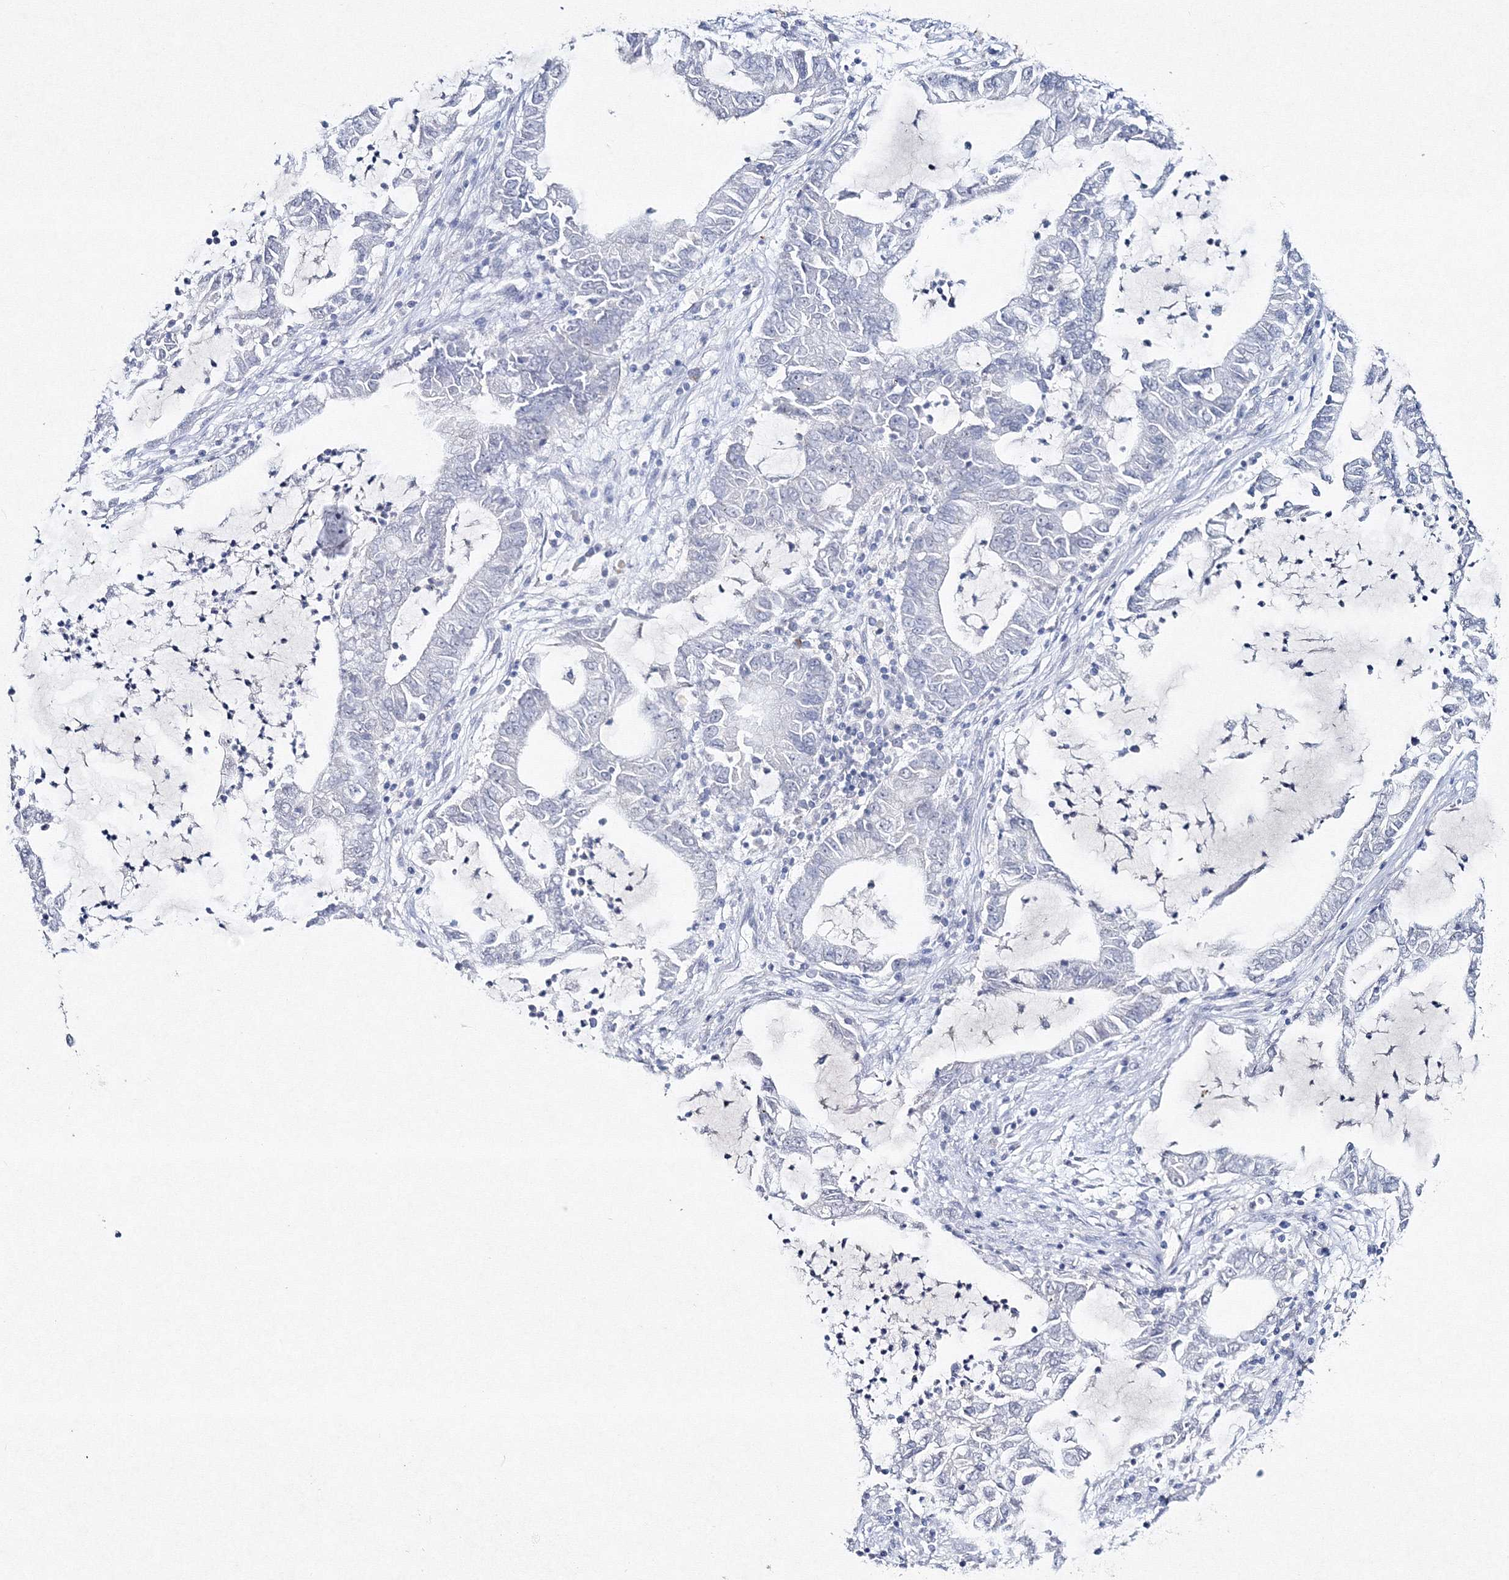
{"staining": {"intensity": "negative", "quantity": "none", "location": "none"}, "tissue": "lung cancer", "cell_type": "Tumor cells", "image_type": "cancer", "snomed": [{"axis": "morphology", "description": "Adenocarcinoma, NOS"}, {"axis": "topography", "description": "Lung"}], "caption": "High power microscopy histopathology image of an IHC histopathology image of lung cancer, revealing no significant staining in tumor cells.", "gene": "GCKR", "patient": {"sex": "female", "age": 51}}